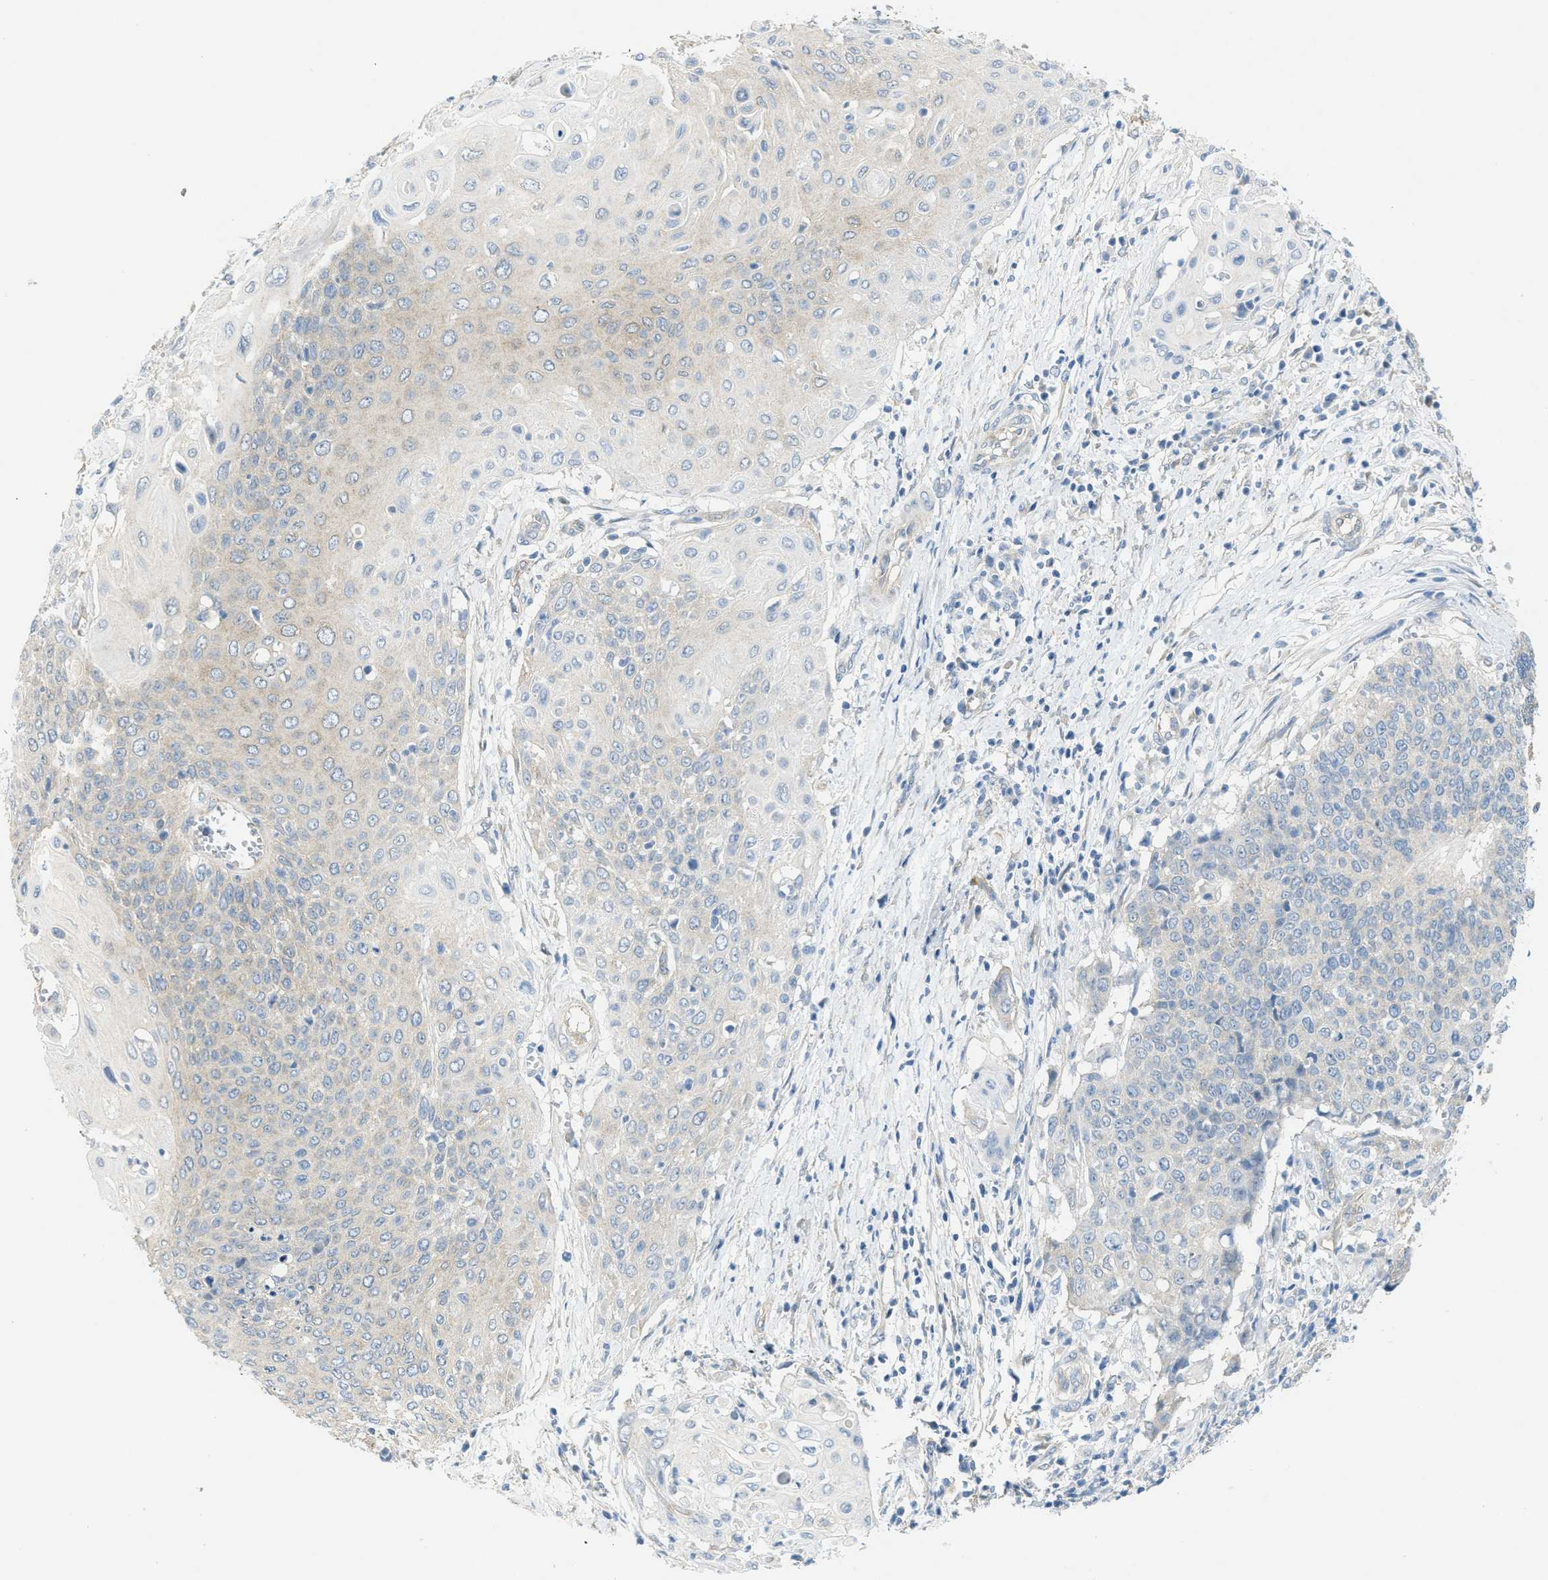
{"staining": {"intensity": "negative", "quantity": "none", "location": "none"}, "tissue": "cervical cancer", "cell_type": "Tumor cells", "image_type": "cancer", "snomed": [{"axis": "morphology", "description": "Squamous cell carcinoma, NOS"}, {"axis": "topography", "description": "Cervix"}], "caption": "Human cervical cancer (squamous cell carcinoma) stained for a protein using immunohistochemistry (IHC) demonstrates no positivity in tumor cells.", "gene": "ZFYVE9", "patient": {"sex": "female", "age": 39}}